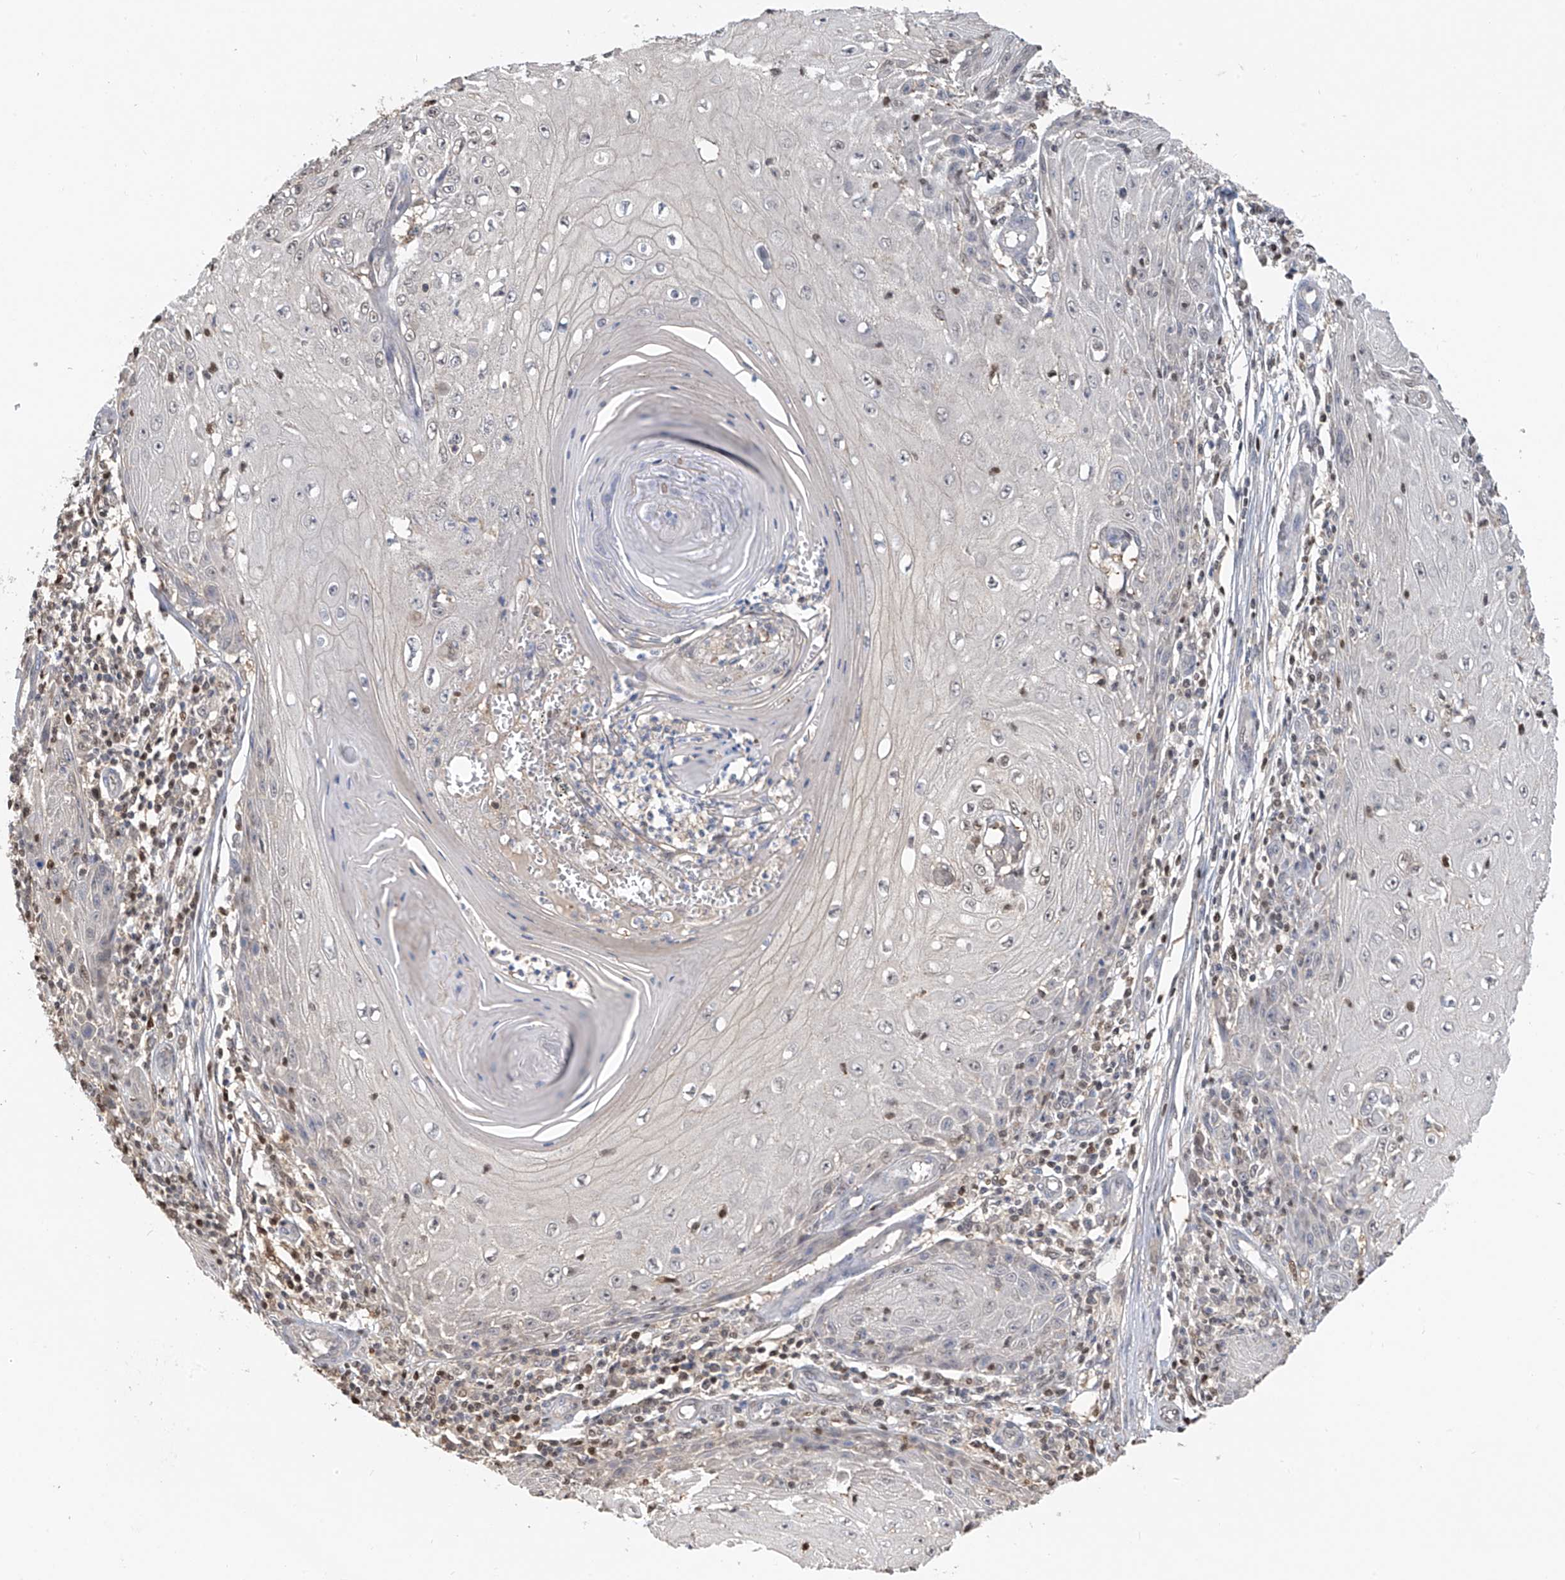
{"staining": {"intensity": "negative", "quantity": "none", "location": "none"}, "tissue": "skin cancer", "cell_type": "Tumor cells", "image_type": "cancer", "snomed": [{"axis": "morphology", "description": "Squamous cell carcinoma, NOS"}, {"axis": "topography", "description": "Skin"}], "caption": "An immunohistochemistry (IHC) micrograph of skin cancer (squamous cell carcinoma) is shown. There is no staining in tumor cells of skin cancer (squamous cell carcinoma).", "gene": "PMM1", "patient": {"sex": "female", "age": 73}}